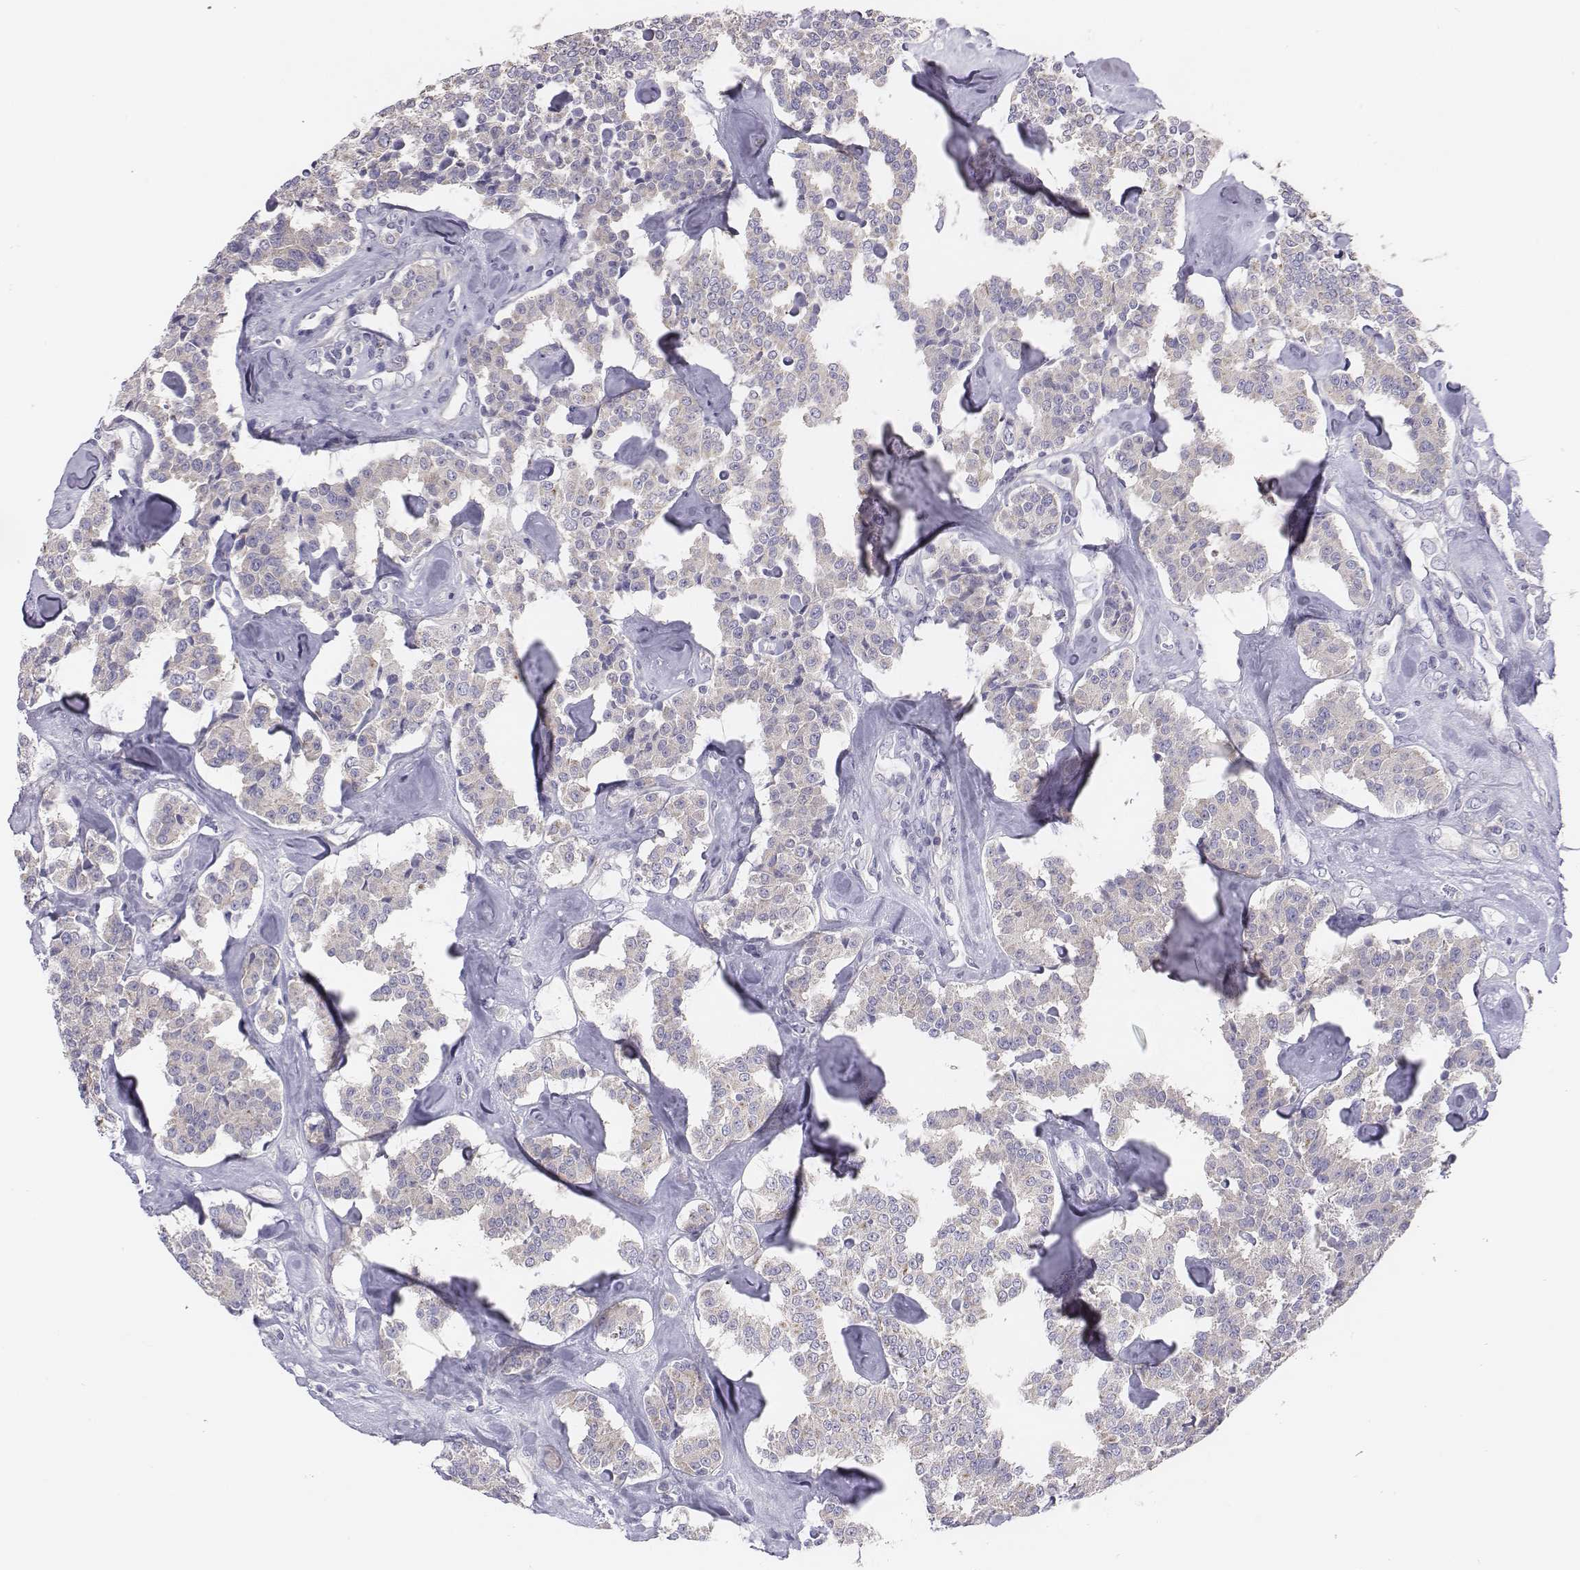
{"staining": {"intensity": "negative", "quantity": "none", "location": "none"}, "tissue": "carcinoid", "cell_type": "Tumor cells", "image_type": "cancer", "snomed": [{"axis": "morphology", "description": "Carcinoid, malignant, NOS"}, {"axis": "topography", "description": "Pancreas"}], "caption": "Carcinoid was stained to show a protein in brown. There is no significant staining in tumor cells.", "gene": "CHST14", "patient": {"sex": "male", "age": 41}}